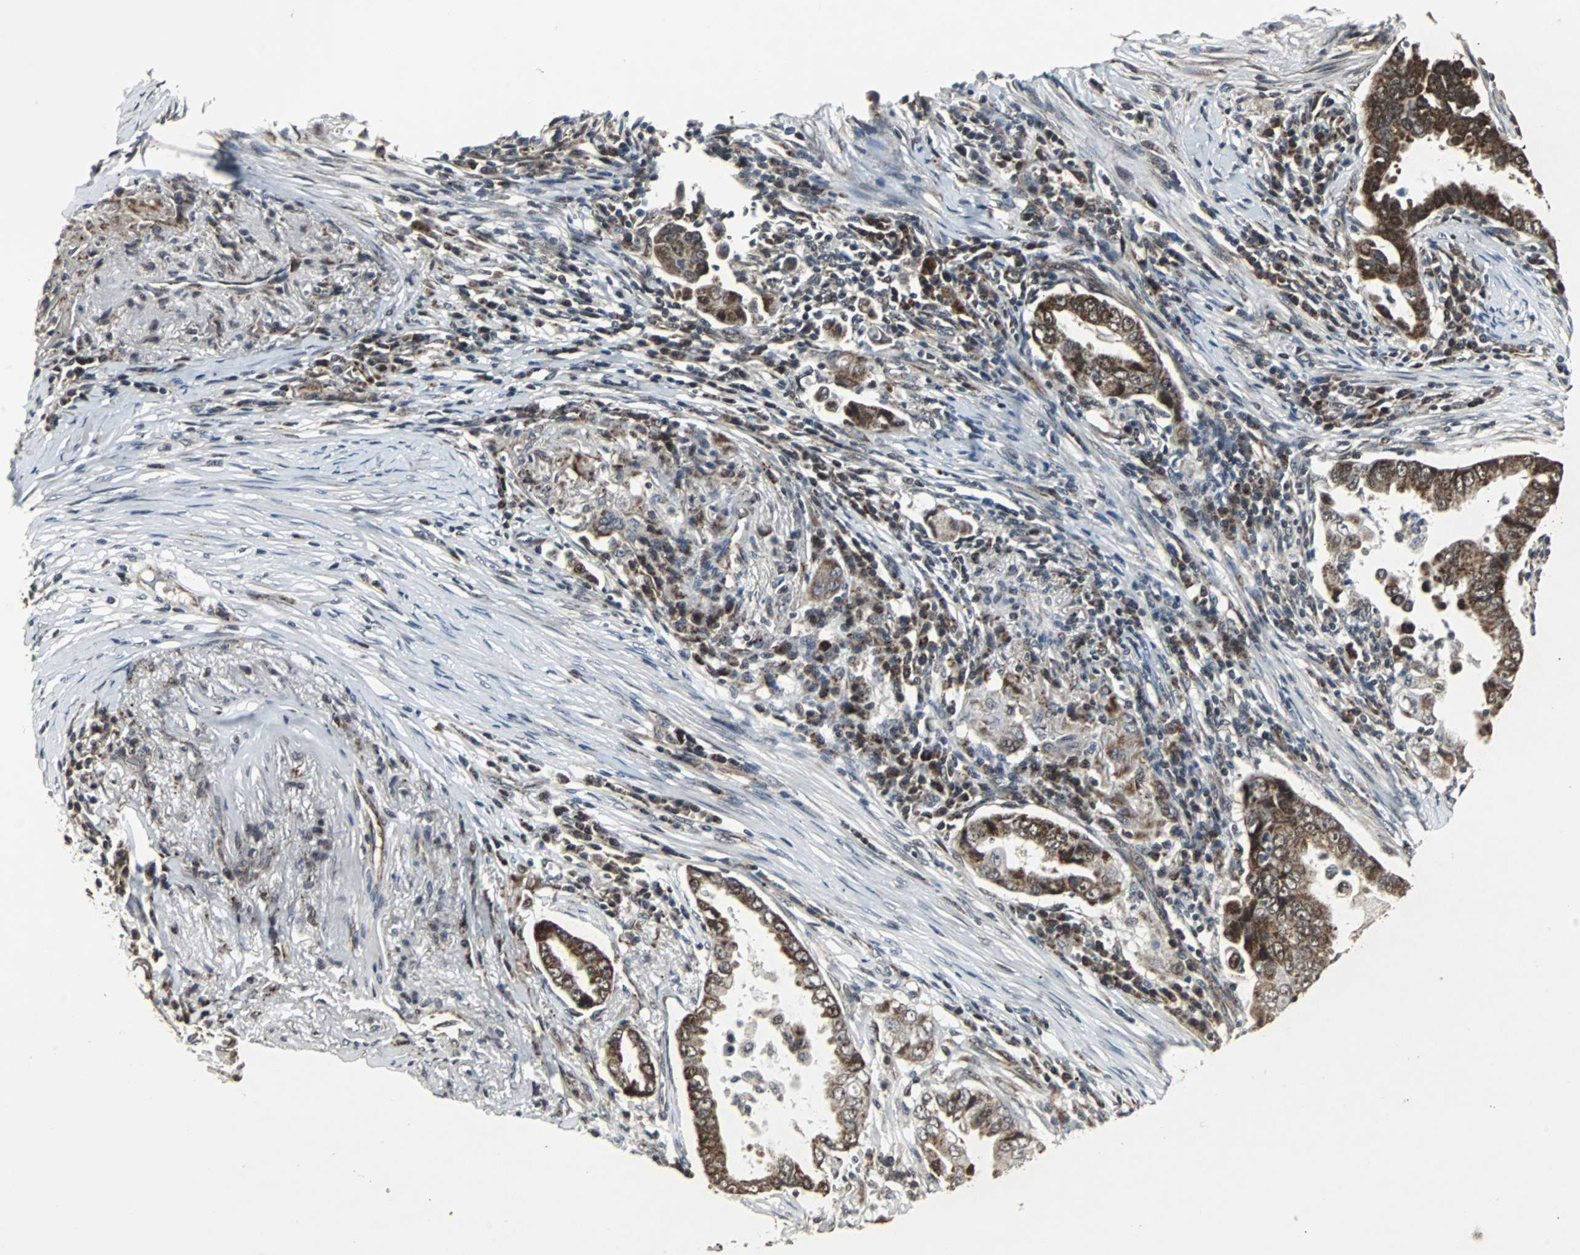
{"staining": {"intensity": "strong", "quantity": ">75%", "location": "cytoplasmic/membranous"}, "tissue": "lung cancer", "cell_type": "Tumor cells", "image_type": "cancer", "snomed": [{"axis": "morphology", "description": "Normal tissue, NOS"}, {"axis": "morphology", "description": "Inflammation, NOS"}, {"axis": "morphology", "description": "Adenocarcinoma, NOS"}, {"axis": "topography", "description": "Lung"}], "caption": "A micrograph of adenocarcinoma (lung) stained for a protein displays strong cytoplasmic/membranous brown staining in tumor cells.", "gene": "MRPL40", "patient": {"sex": "female", "age": 64}}